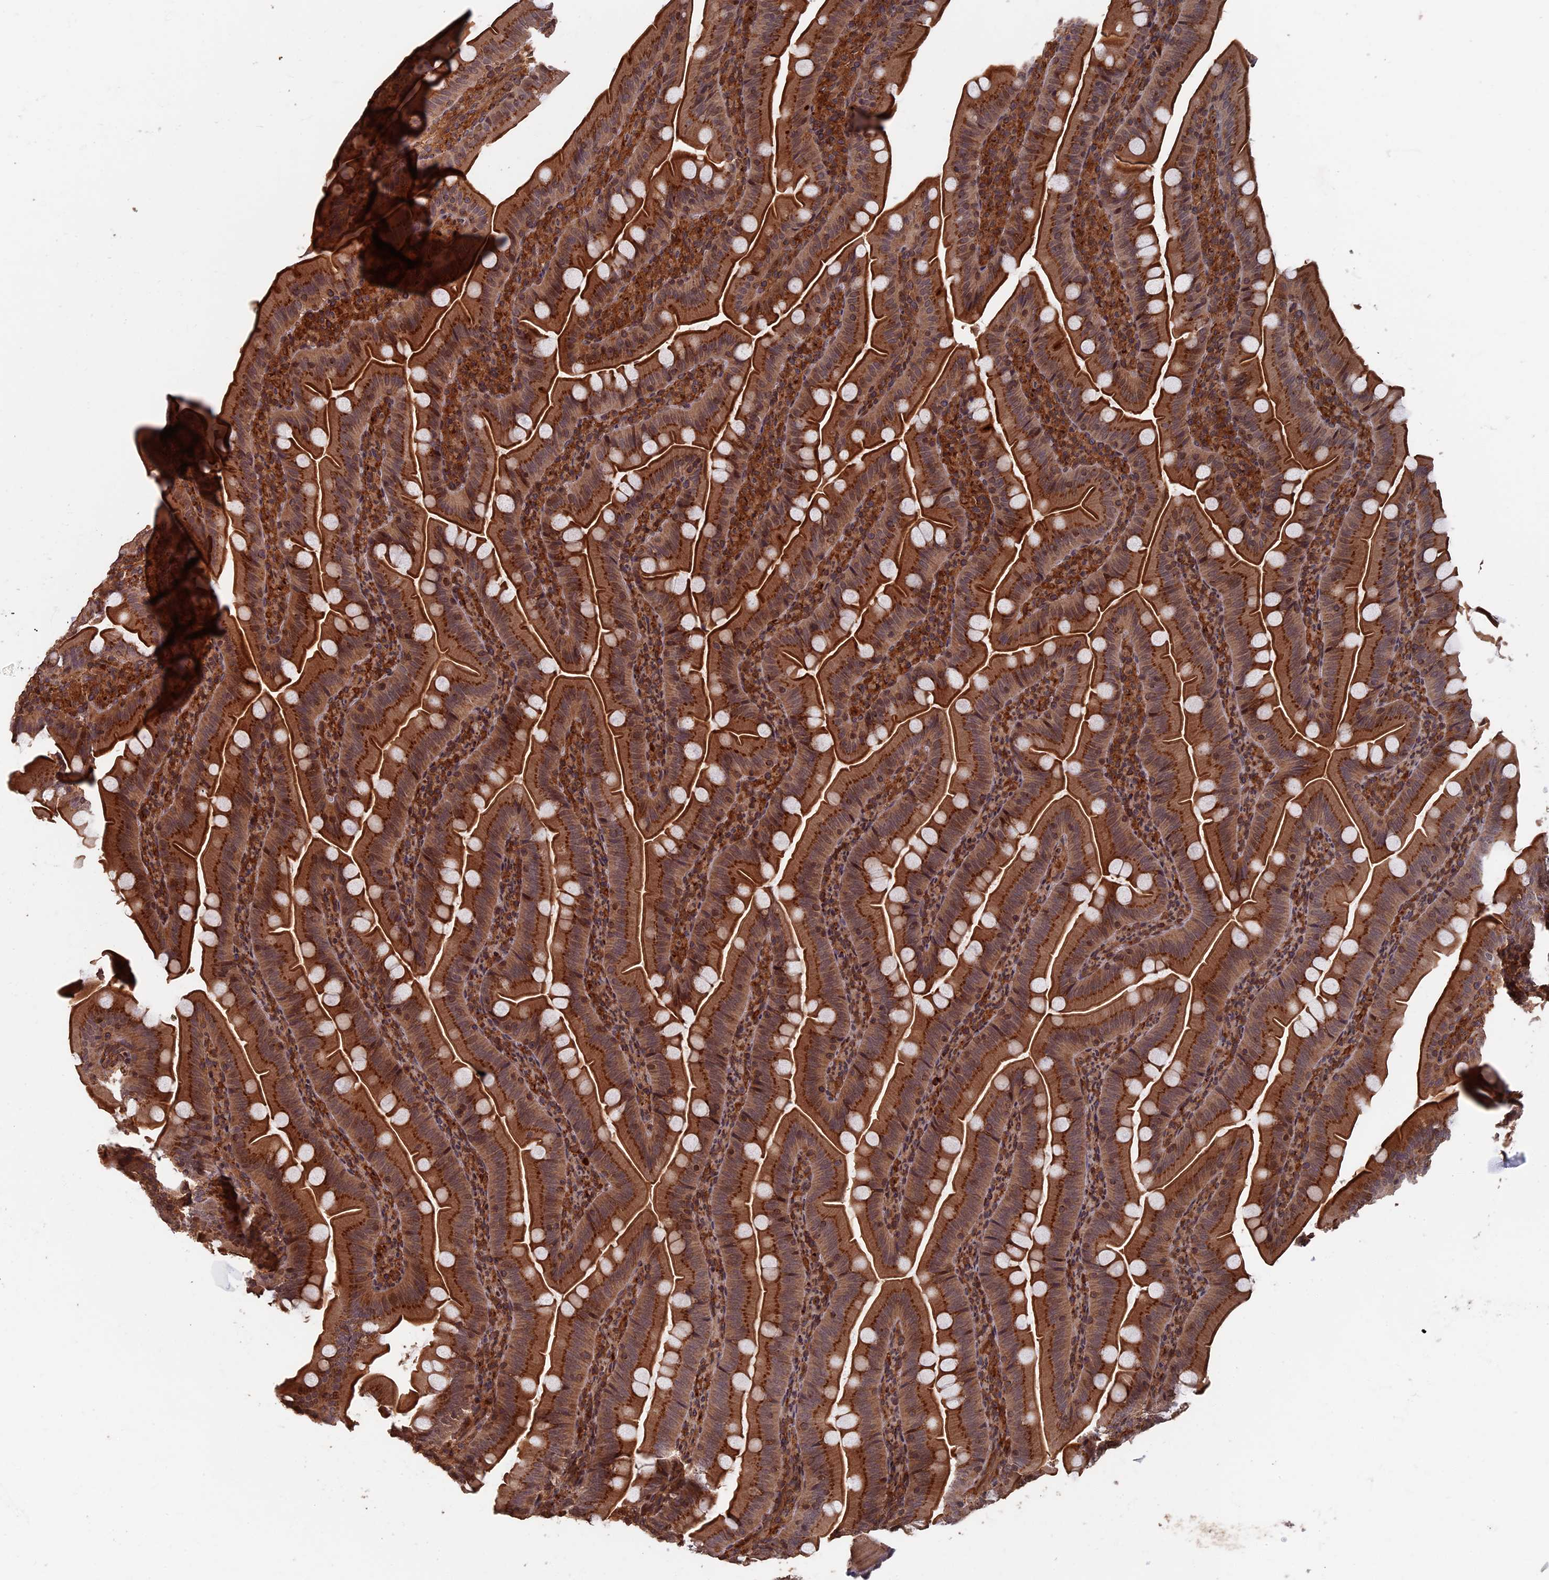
{"staining": {"intensity": "strong", "quantity": ">75%", "location": "cytoplasmic/membranous"}, "tissue": "appendix", "cell_type": "Glandular cells", "image_type": "normal", "snomed": [{"axis": "morphology", "description": "Normal tissue, NOS"}, {"axis": "topography", "description": "Appendix"}], "caption": "IHC staining of normal appendix, which demonstrates high levels of strong cytoplasmic/membranous staining in approximately >75% of glandular cells indicating strong cytoplasmic/membranous protein expression. The staining was performed using DAB (brown) for protein detection and nuclei were counterstained in hematoxylin (blue).", "gene": "RASGRF1", "patient": {"sex": "female", "age": 33}}